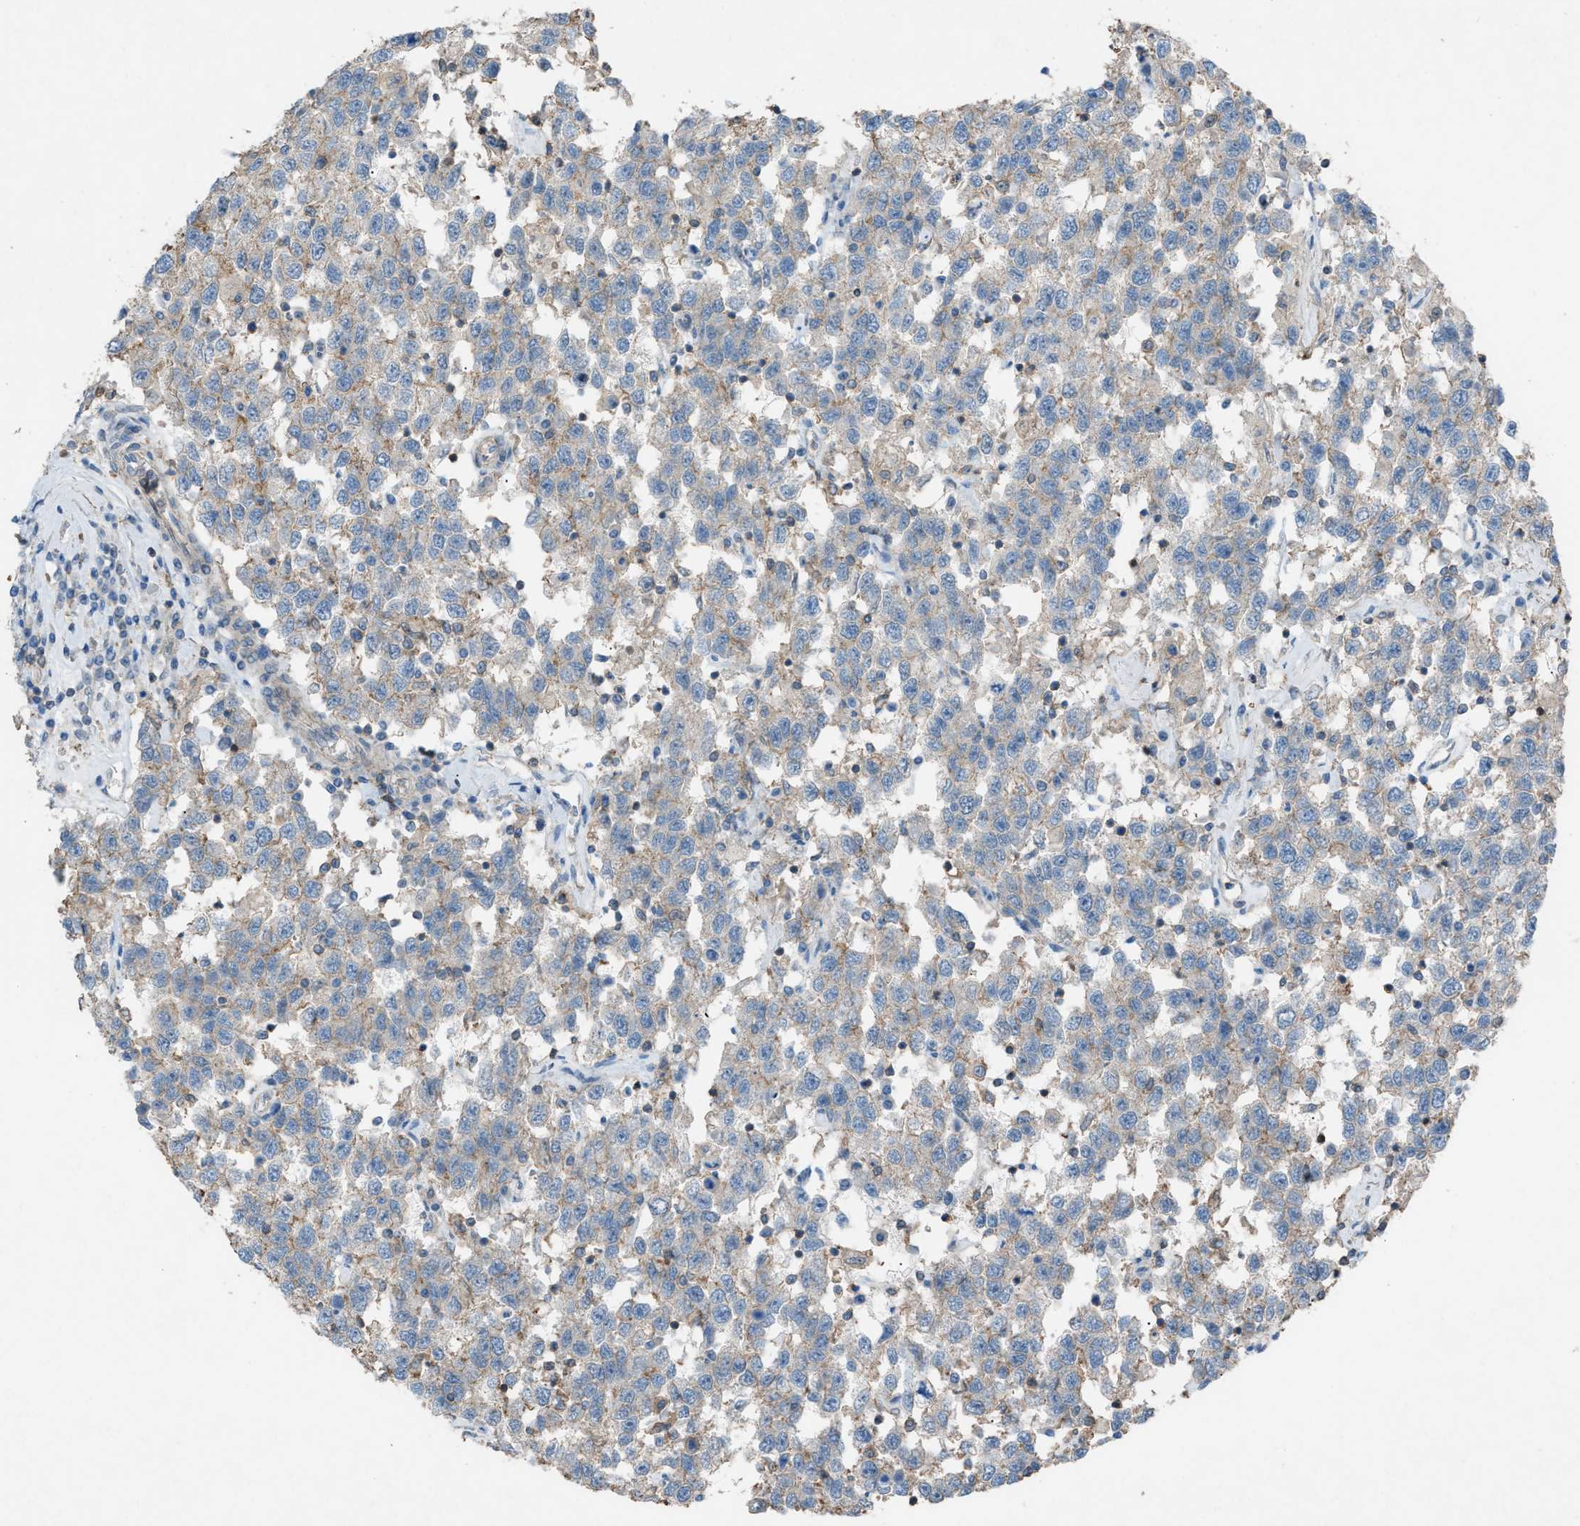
{"staining": {"intensity": "moderate", "quantity": "<25%", "location": "cytoplasmic/membranous"}, "tissue": "testis cancer", "cell_type": "Tumor cells", "image_type": "cancer", "snomed": [{"axis": "morphology", "description": "Seminoma, NOS"}, {"axis": "topography", "description": "Testis"}], "caption": "The photomicrograph shows staining of testis seminoma, revealing moderate cytoplasmic/membranous protein staining (brown color) within tumor cells.", "gene": "NCK2", "patient": {"sex": "male", "age": 41}}